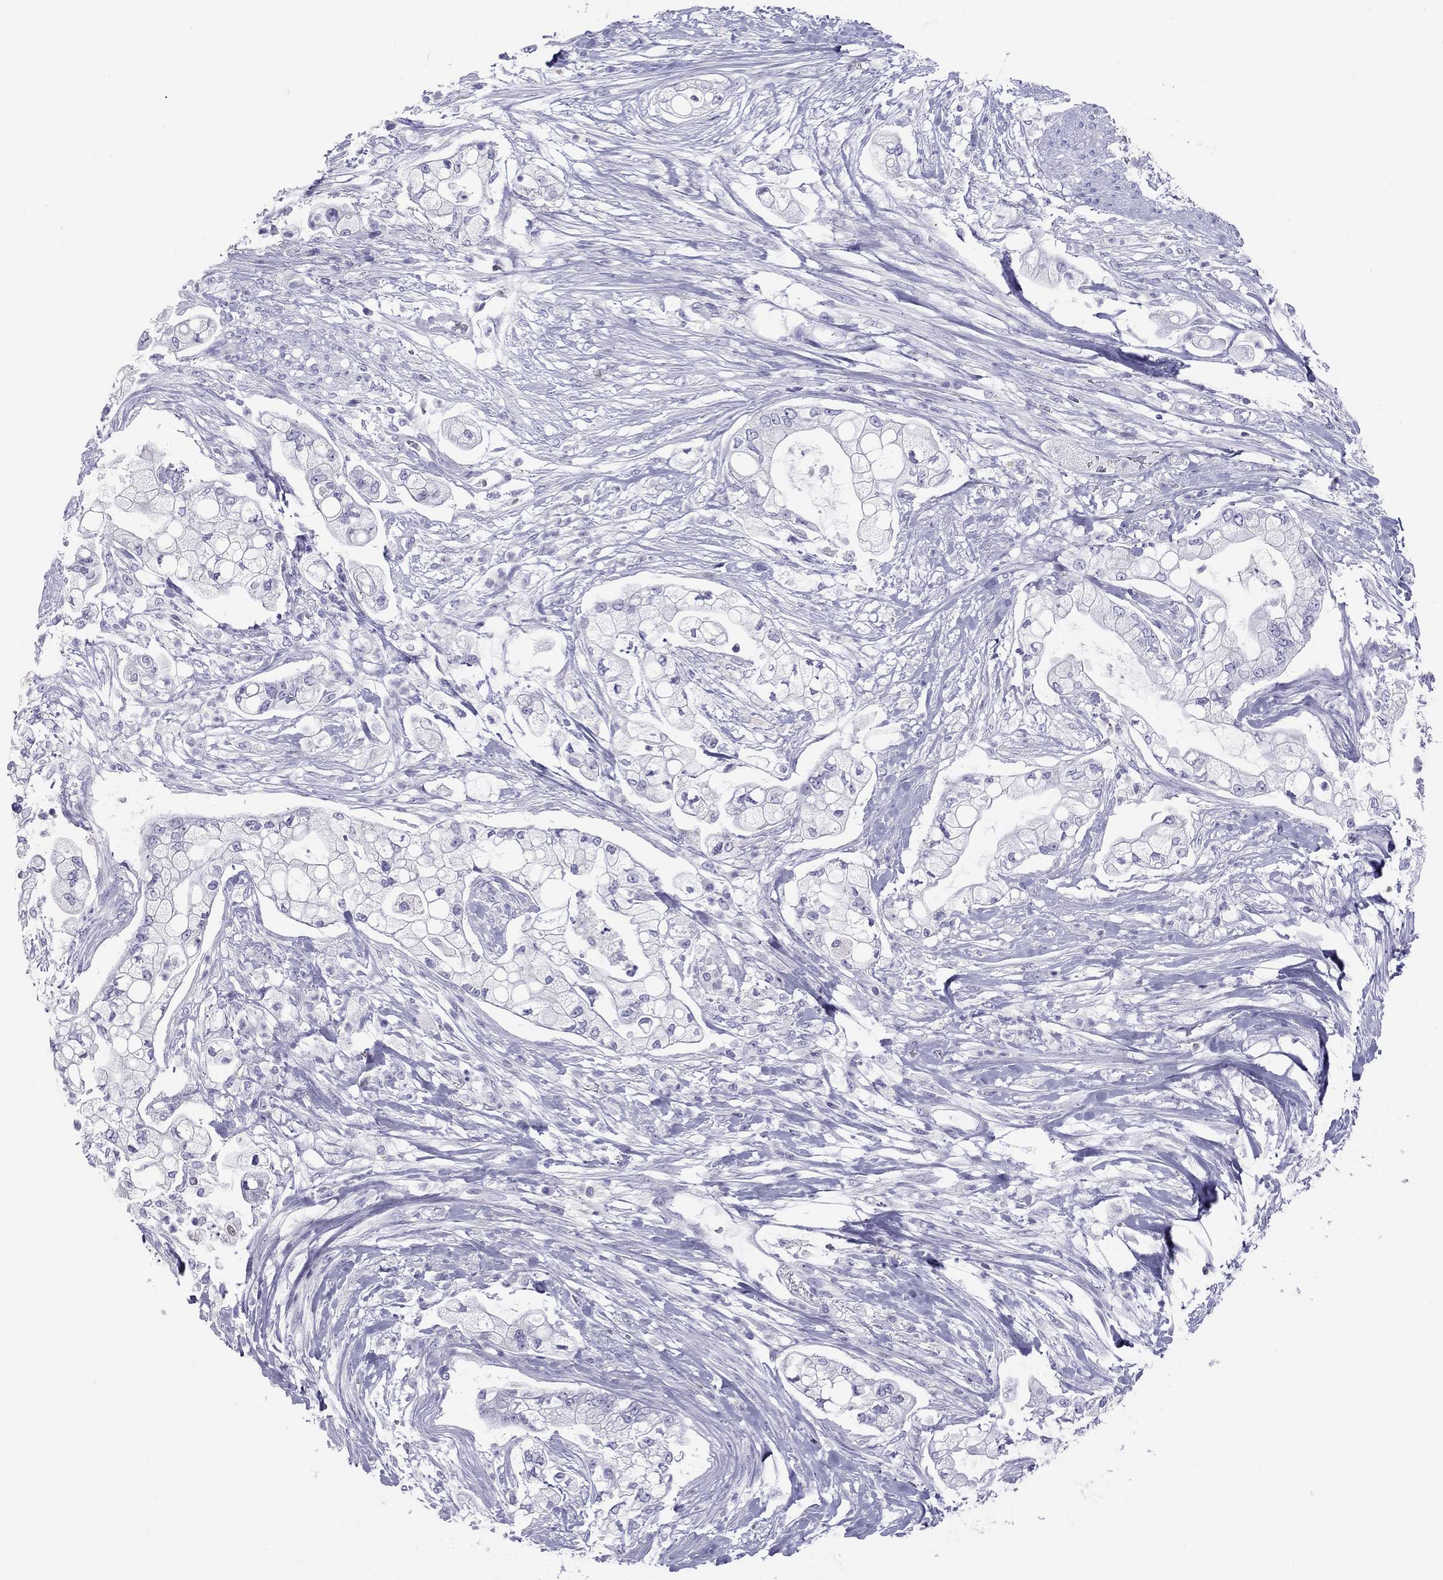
{"staining": {"intensity": "negative", "quantity": "none", "location": "none"}, "tissue": "pancreatic cancer", "cell_type": "Tumor cells", "image_type": "cancer", "snomed": [{"axis": "morphology", "description": "Adenocarcinoma, NOS"}, {"axis": "topography", "description": "Pancreas"}], "caption": "Adenocarcinoma (pancreatic) was stained to show a protein in brown. There is no significant positivity in tumor cells.", "gene": "STAG3", "patient": {"sex": "female", "age": 69}}